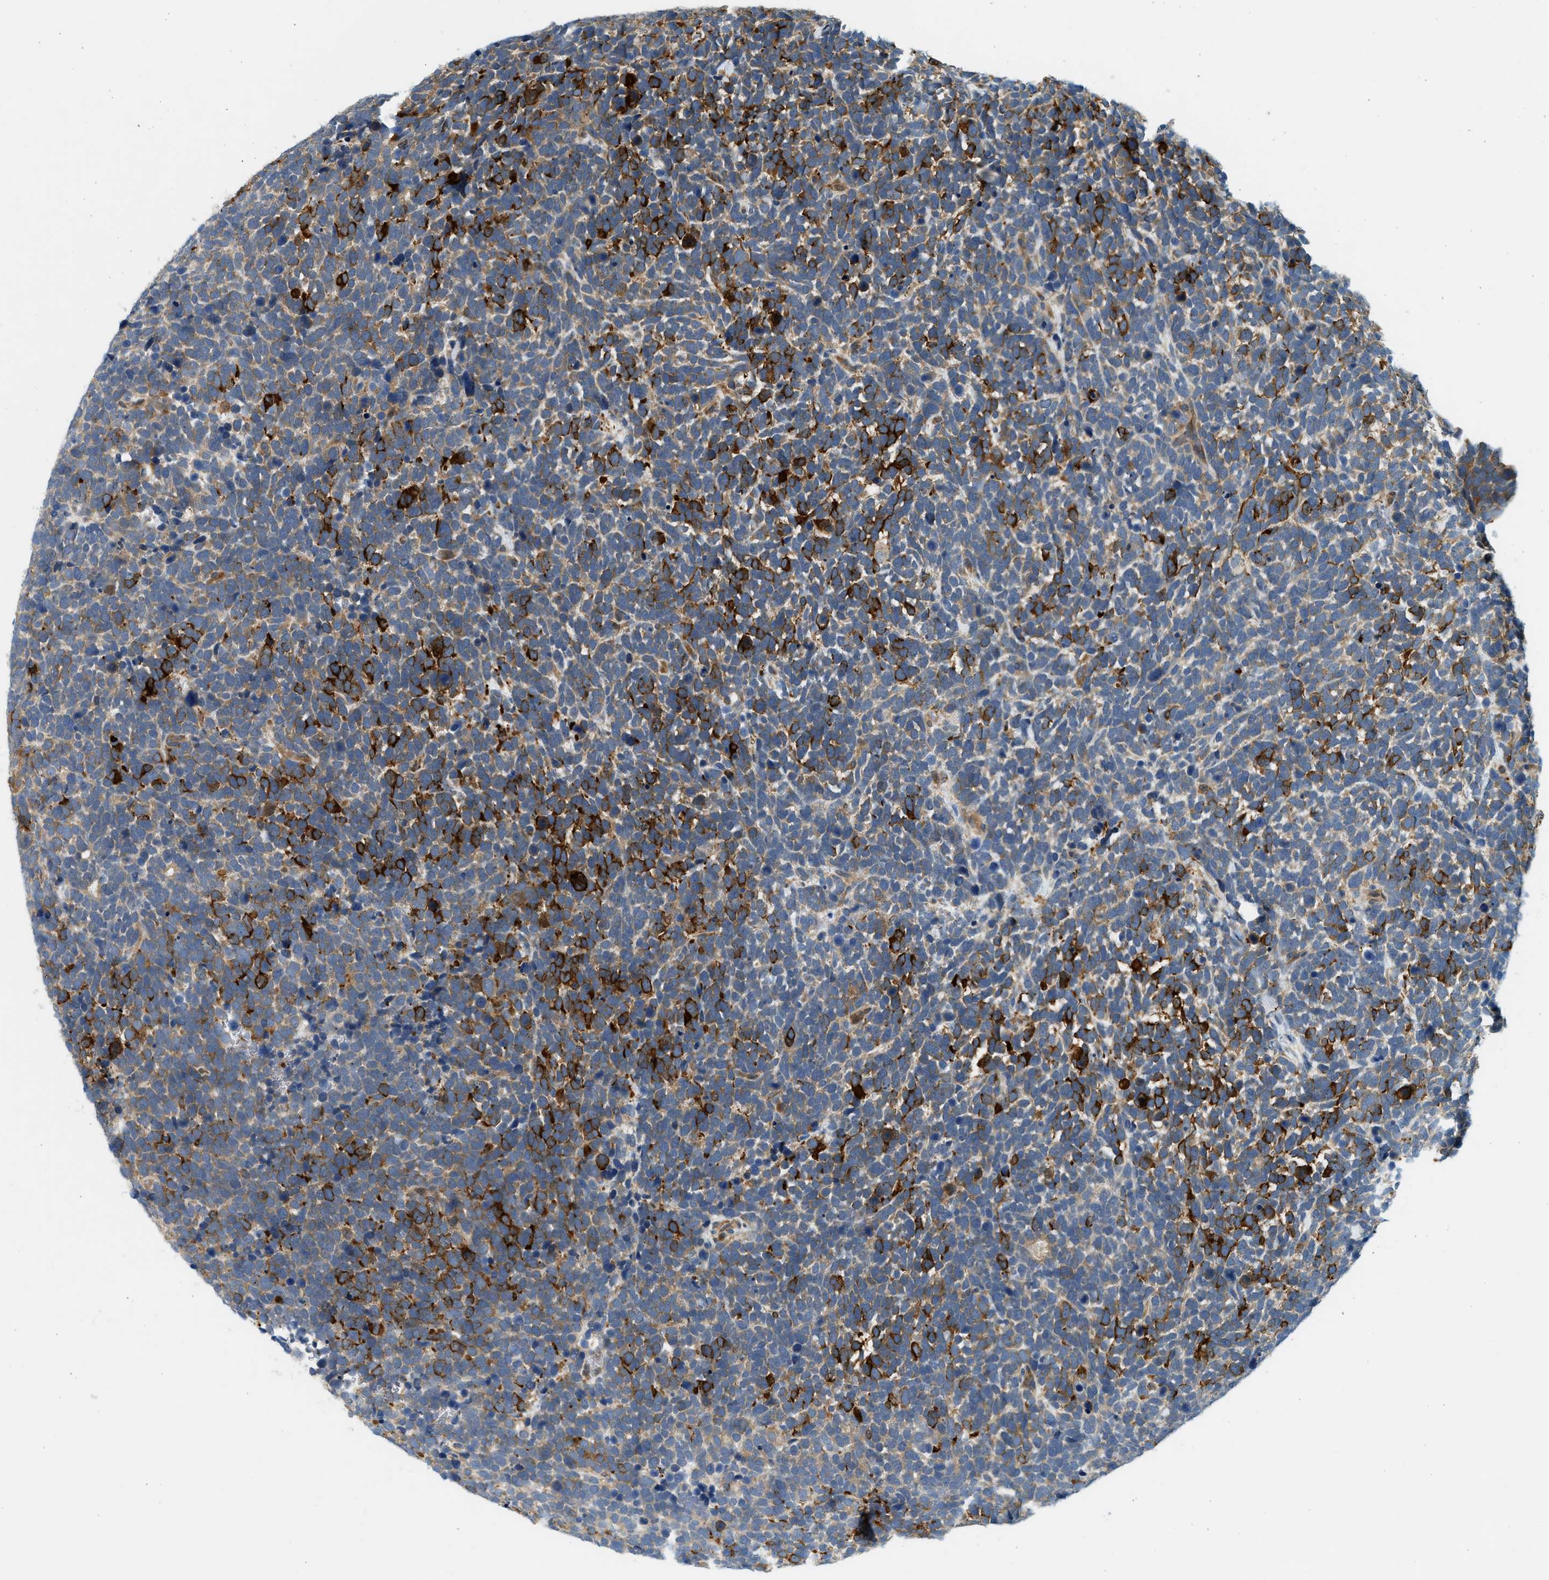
{"staining": {"intensity": "strong", "quantity": "25%-75%", "location": "cytoplasmic/membranous"}, "tissue": "urothelial cancer", "cell_type": "Tumor cells", "image_type": "cancer", "snomed": [{"axis": "morphology", "description": "Urothelial carcinoma, High grade"}, {"axis": "topography", "description": "Urinary bladder"}], "caption": "The micrograph shows immunohistochemical staining of urothelial cancer. There is strong cytoplasmic/membranous expression is appreciated in approximately 25%-75% of tumor cells.", "gene": "KDELR2", "patient": {"sex": "female", "age": 82}}